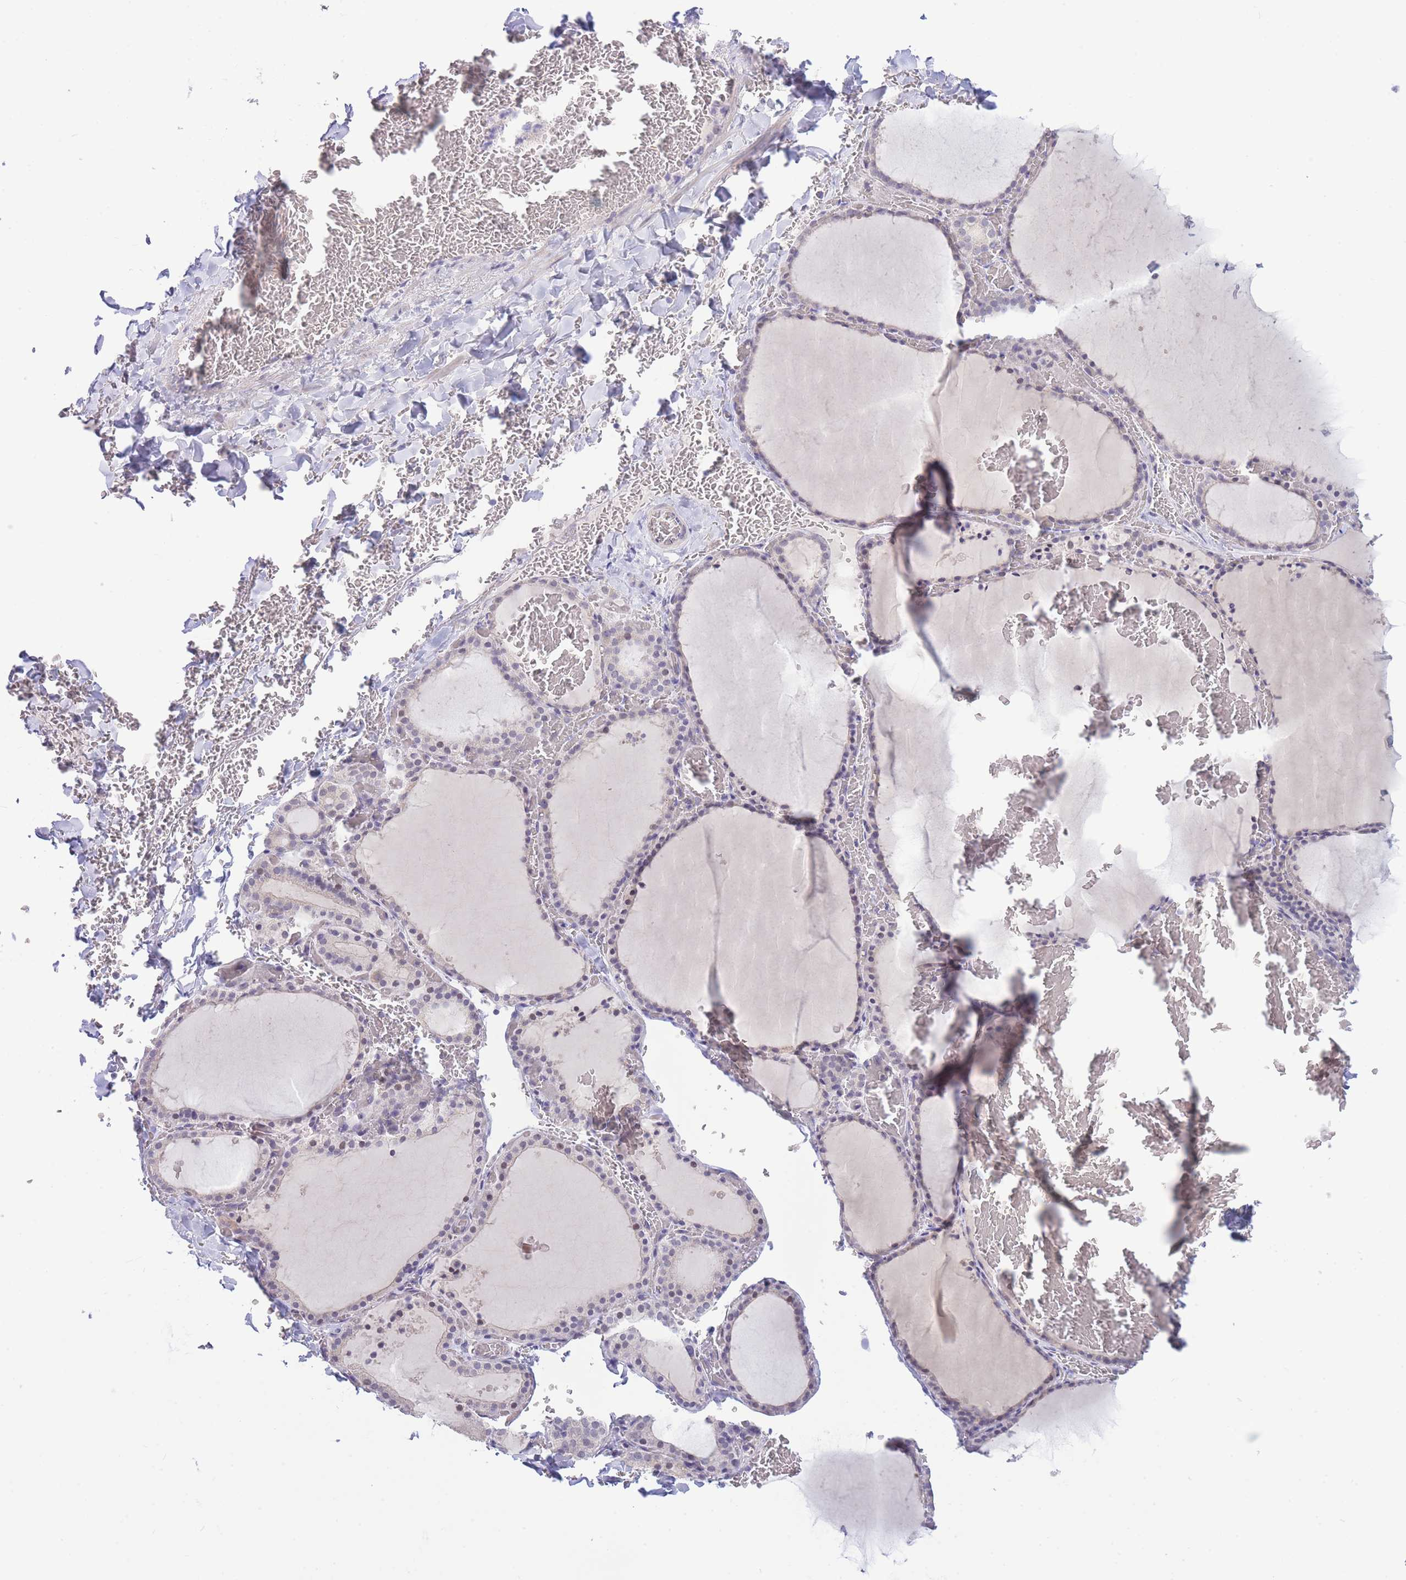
{"staining": {"intensity": "weak", "quantity": "<25%", "location": "nuclear"}, "tissue": "thyroid gland", "cell_type": "Glandular cells", "image_type": "normal", "snomed": [{"axis": "morphology", "description": "Normal tissue, NOS"}, {"axis": "topography", "description": "Thyroid gland"}], "caption": "Immunohistochemical staining of unremarkable human thyroid gland demonstrates no significant expression in glandular cells.", "gene": "FBXO46", "patient": {"sex": "female", "age": 39}}